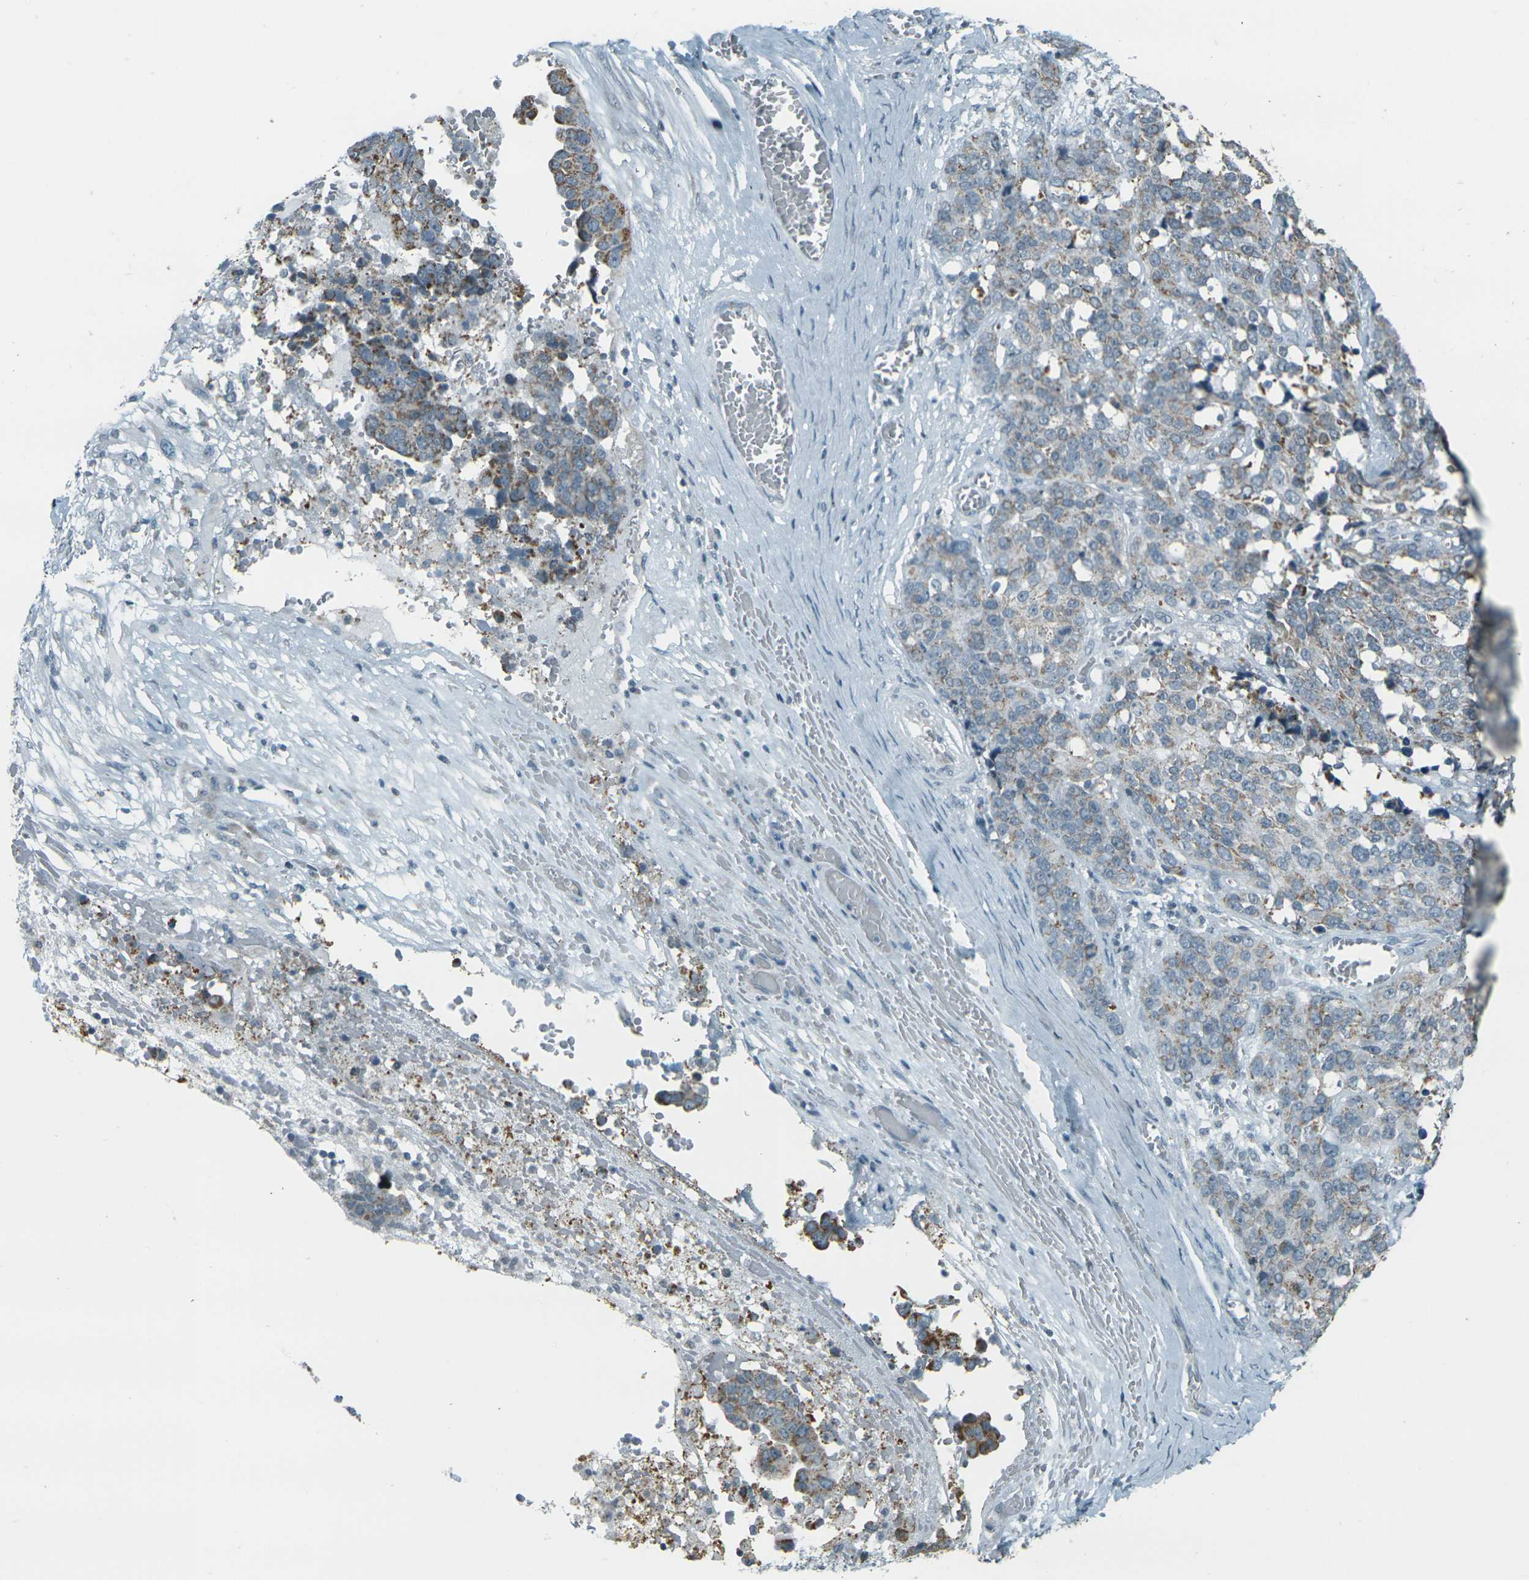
{"staining": {"intensity": "moderate", "quantity": "25%-75%", "location": "cytoplasmic/membranous"}, "tissue": "ovarian cancer", "cell_type": "Tumor cells", "image_type": "cancer", "snomed": [{"axis": "morphology", "description": "Cystadenocarcinoma, serous, NOS"}, {"axis": "topography", "description": "Ovary"}], "caption": "A brown stain highlights moderate cytoplasmic/membranous expression of a protein in serous cystadenocarcinoma (ovarian) tumor cells. Nuclei are stained in blue.", "gene": "H2BC1", "patient": {"sex": "female", "age": 44}}